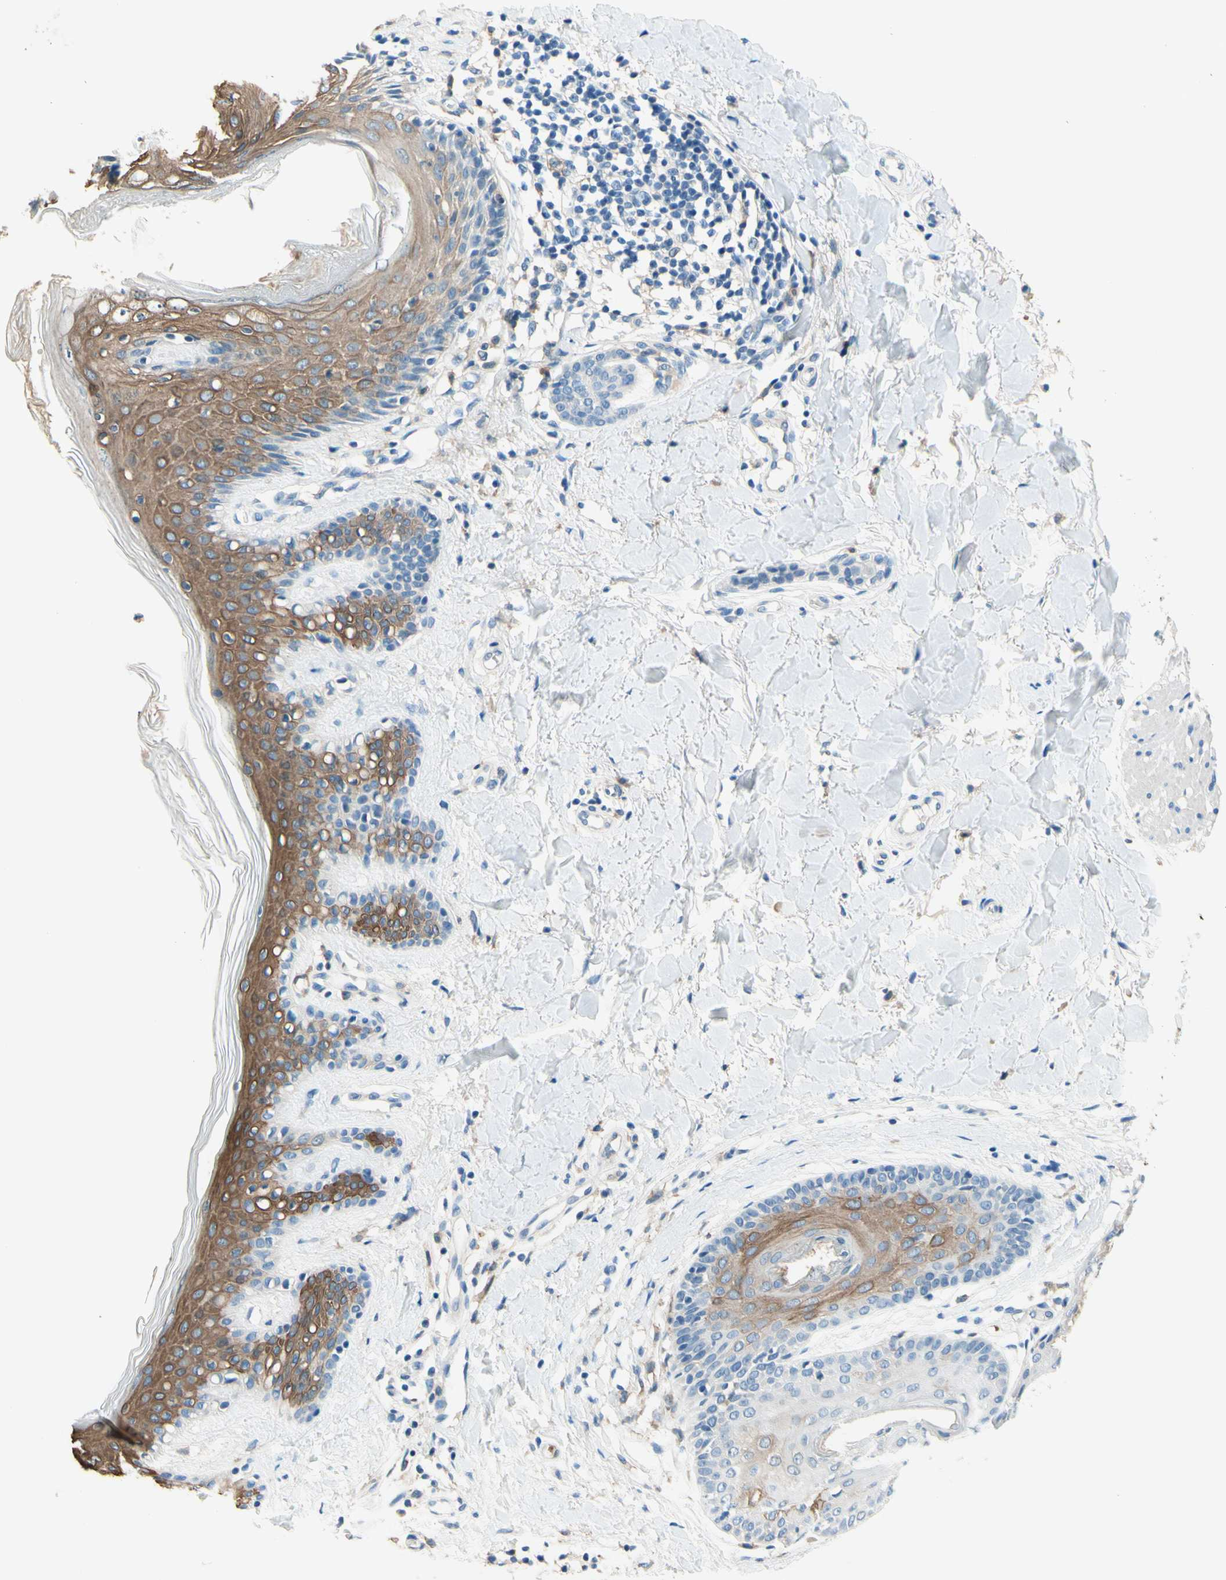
{"staining": {"intensity": "weak", "quantity": "<25%", "location": "cytoplasmic/membranous"}, "tissue": "skin", "cell_type": "Fibroblasts", "image_type": "normal", "snomed": [{"axis": "morphology", "description": "Normal tissue, NOS"}, {"axis": "topography", "description": "Skin"}], "caption": "DAB (3,3'-diaminobenzidine) immunohistochemical staining of unremarkable human skin shows no significant expression in fibroblasts. The staining is performed using DAB brown chromogen with nuclei counter-stained in using hematoxylin.", "gene": "SIGLEC9", "patient": {"sex": "male", "age": 16}}